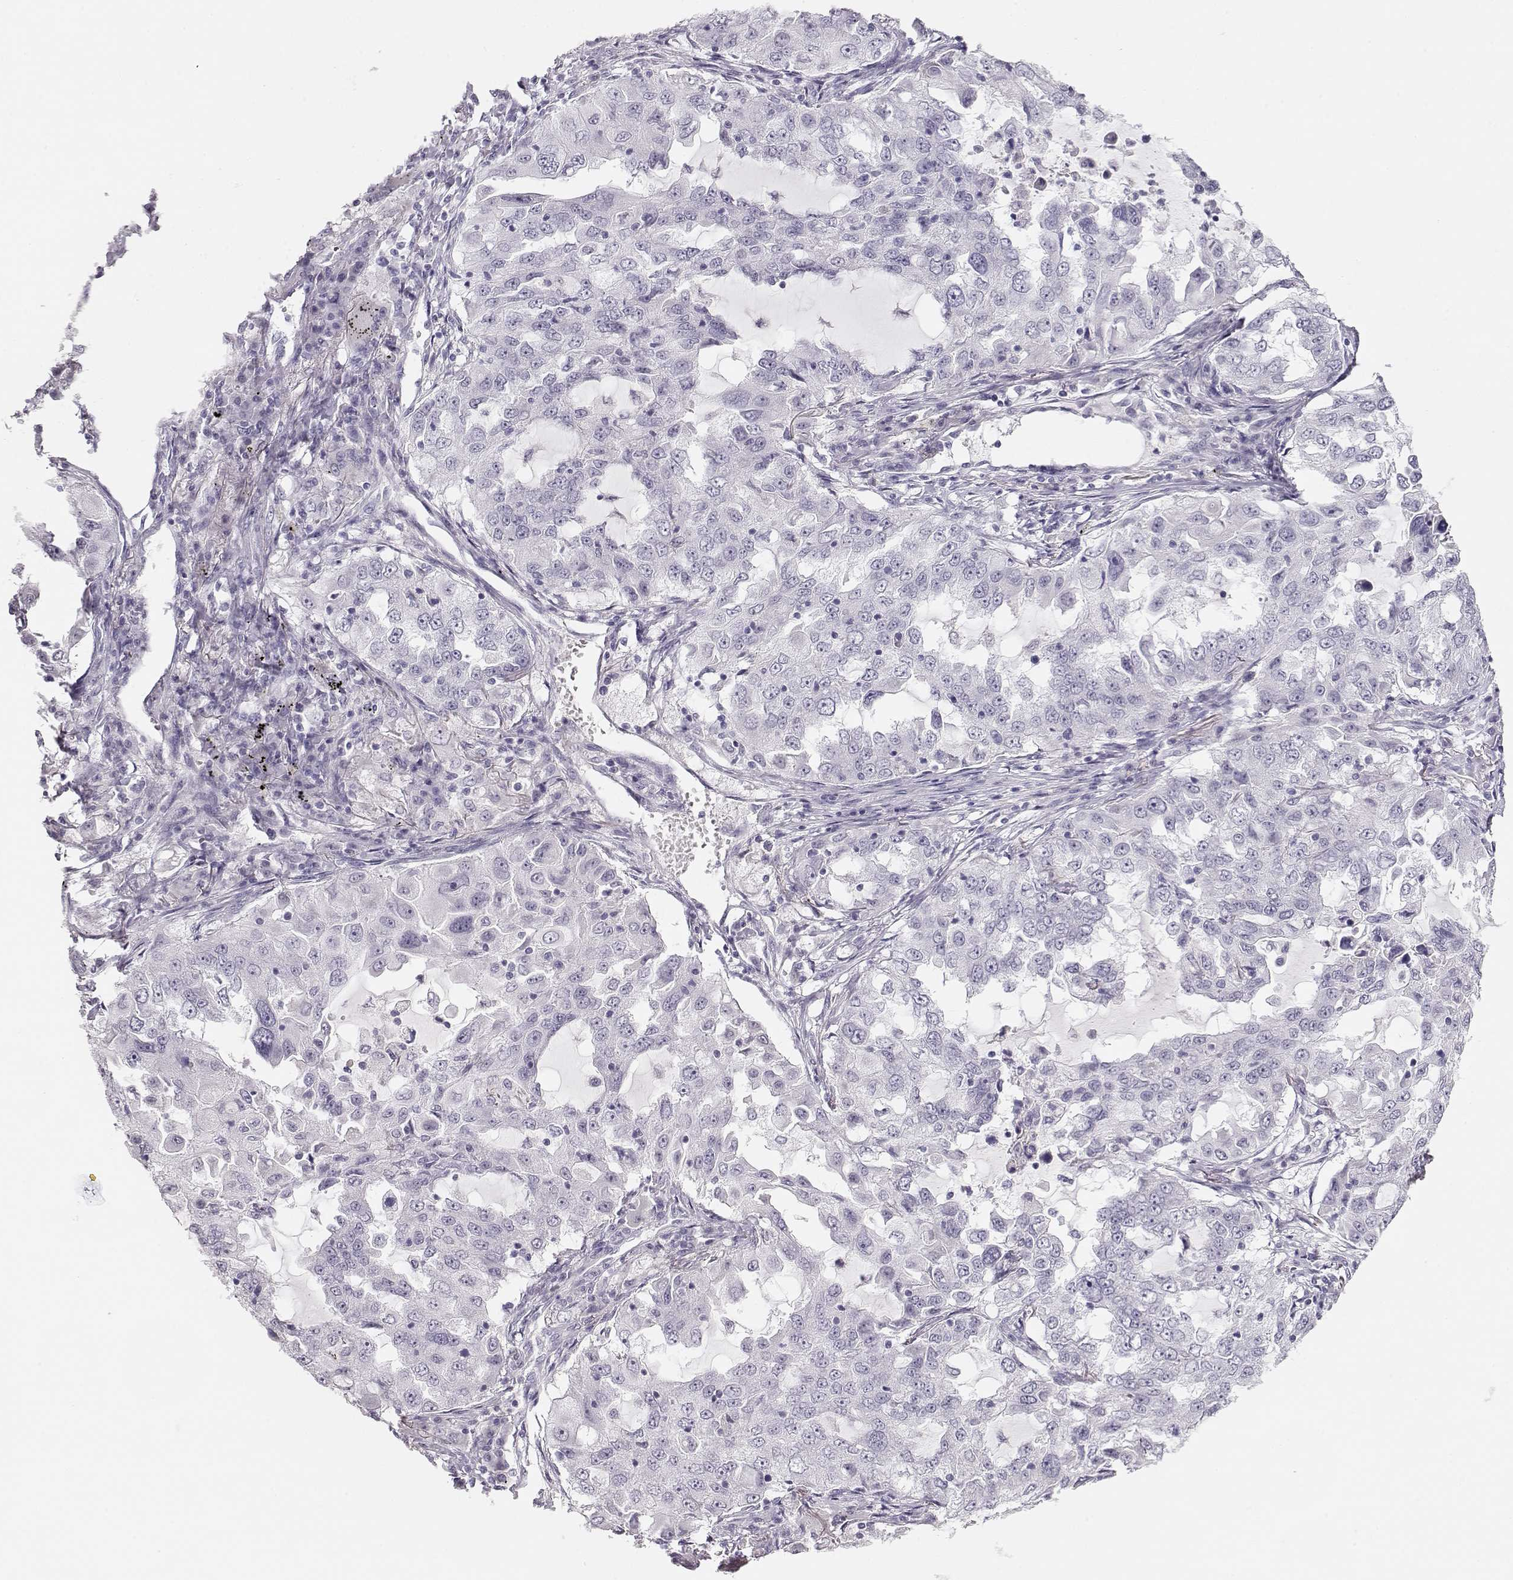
{"staining": {"intensity": "negative", "quantity": "none", "location": "none"}, "tissue": "lung cancer", "cell_type": "Tumor cells", "image_type": "cancer", "snomed": [{"axis": "morphology", "description": "Adenocarcinoma, NOS"}, {"axis": "topography", "description": "Lung"}], "caption": "High magnification brightfield microscopy of lung adenocarcinoma stained with DAB (brown) and counterstained with hematoxylin (blue): tumor cells show no significant positivity.", "gene": "IMPG1", "patient": {"sex": "female", "age": 61}}